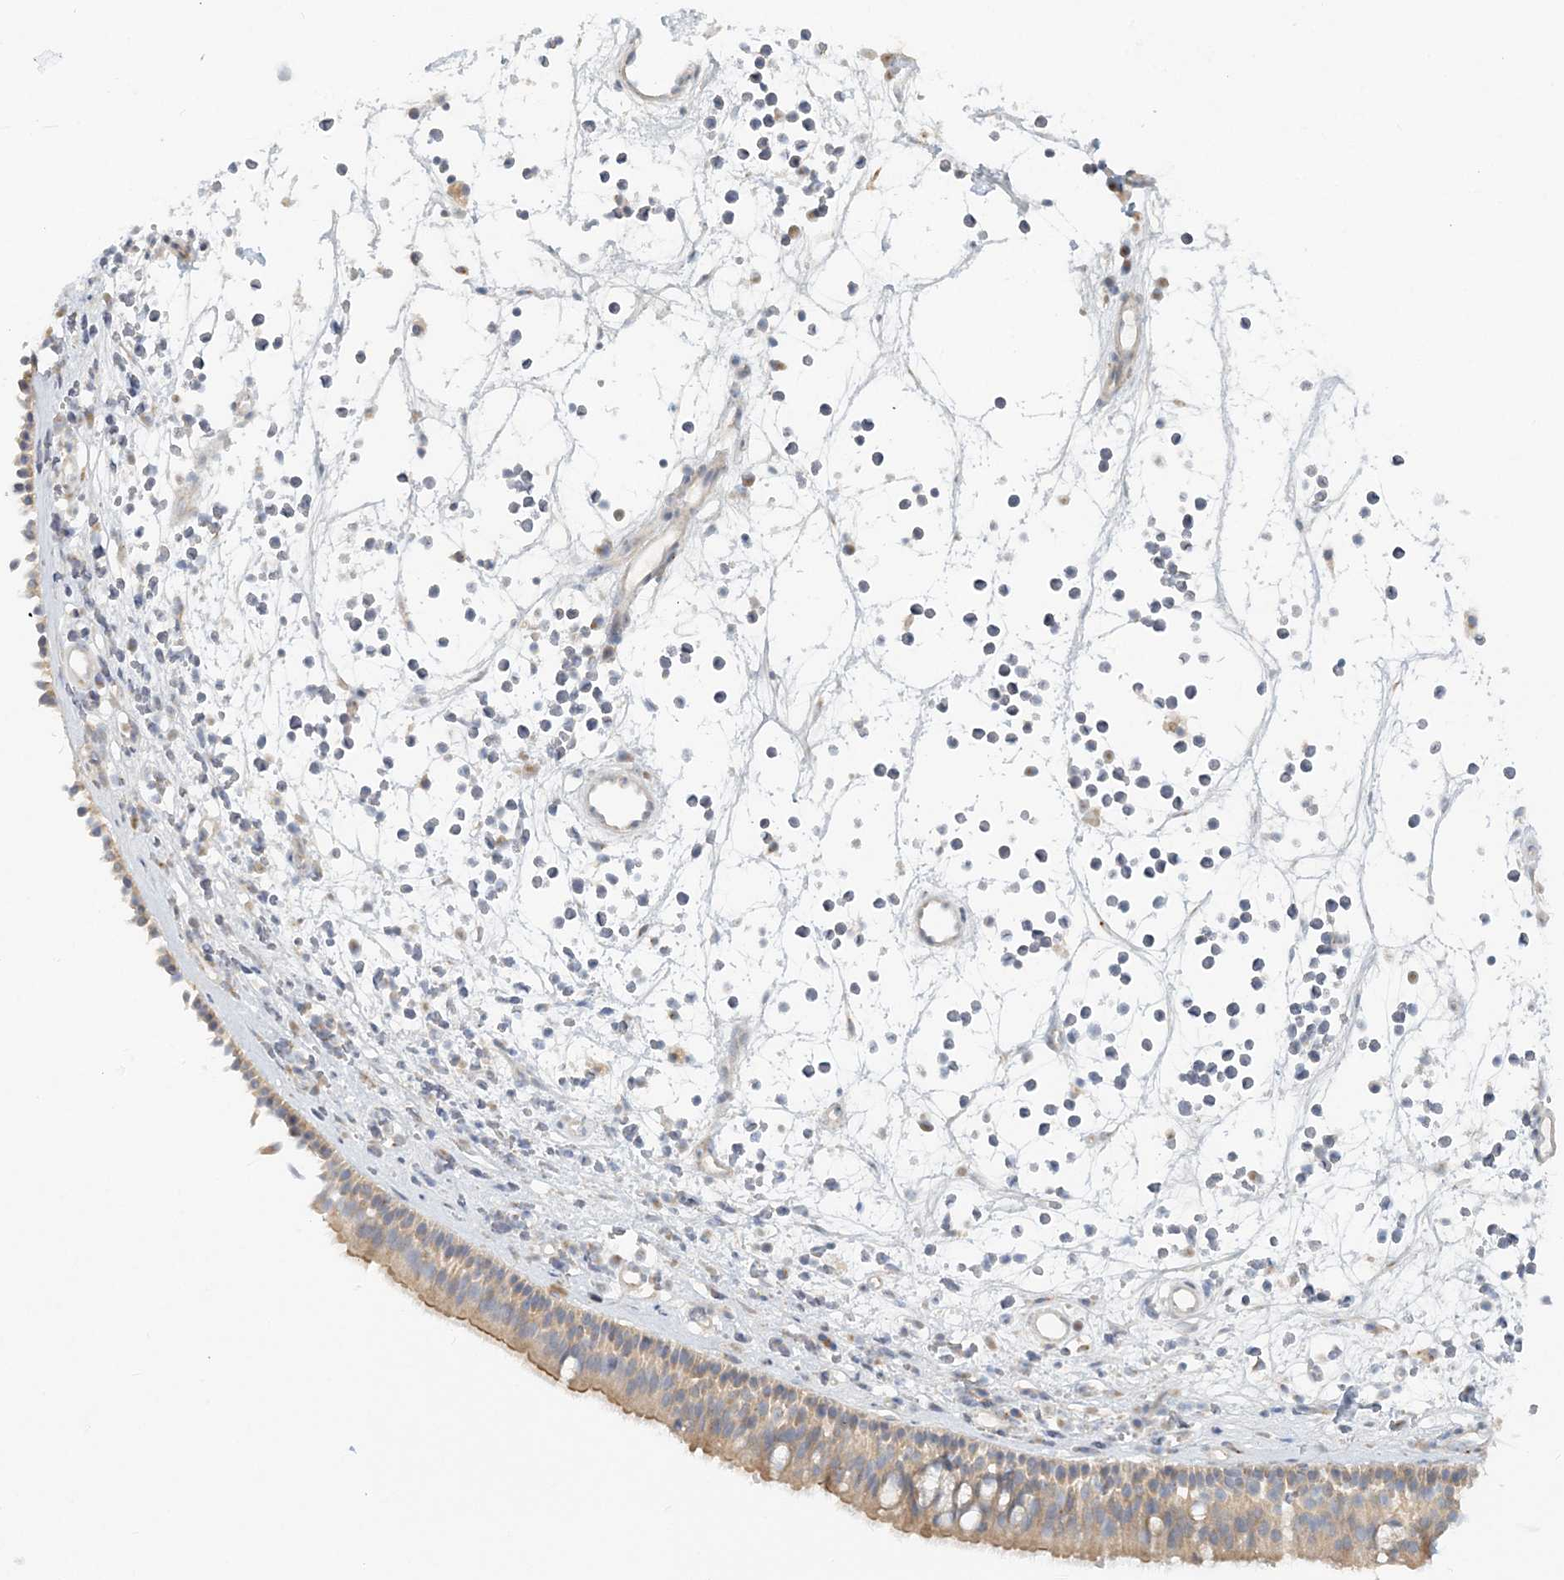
{"staining": {"intensity": "moderate", "quantity": "25%-75%", "location": "cytoplasmic/membranous"}, "tissue": "nasopharynx", "cell_type": "Respiratory epithelial cells", "image_type": "normal", "snomed": [{"axis": "morphology", "description": "Normal tissue, NOS"}, {"axis": "morphology", "description": "Inflammation, NOS"}, {"axis": "morphology", "description": "Malignant melanoma, Metastatic site"}, {"axis": "topography", "description": "Nasopharynx"}], "caption": "High-power microscopy captured an IHC histopathology image of normal nasopharynx, revealing moderate cytoplasmic/membranous staining in about 25%-75% of respiratory epithelial cells.", "gene": "NAA11", "patient": {"sex": "male", "age": 70}}